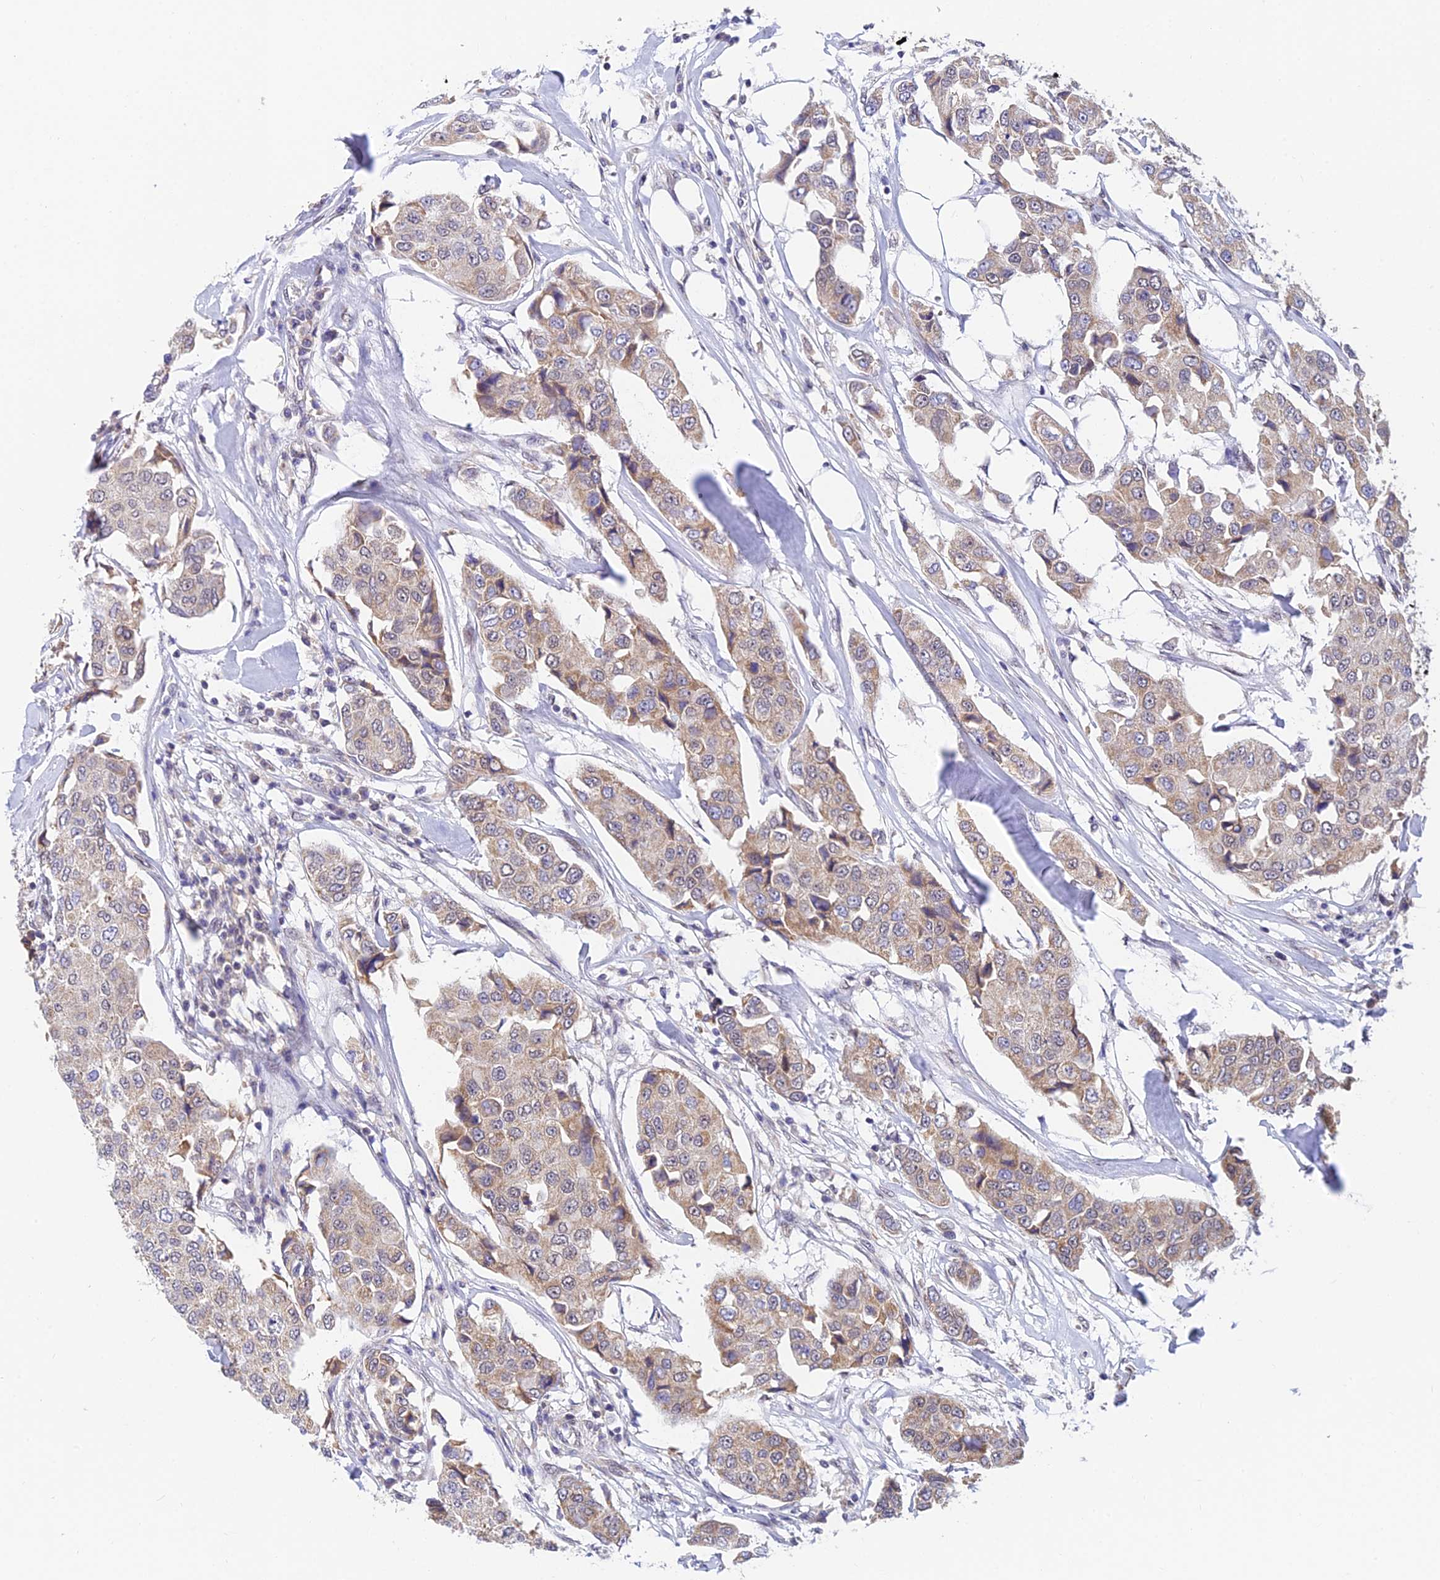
{"staining": {"intensity": "weak", "quantity": "25%-75%", "location": "cytoplasmic/membranous"}, "tissue": "breast cancer", "cell_type": "Tumor cells", "image_type": "cancer", "snomed": [{"axis": "morphology", "description": "Duct carcinoma"}, {"axis": "topography", "description": "Breast"}], "caption": "Immunohistochemistry image of neoplastic tissue: infiltrating ductal carcinoma (breast) stained using IHC reveals low levels of weak protein expression localized specifically in the cytoplasmic/membranous of tumor cells, appearing as a cytoplasmic/membranous brown color.", "gene": "C2orf49", "patient": {"sex": "female", "age": 80}}